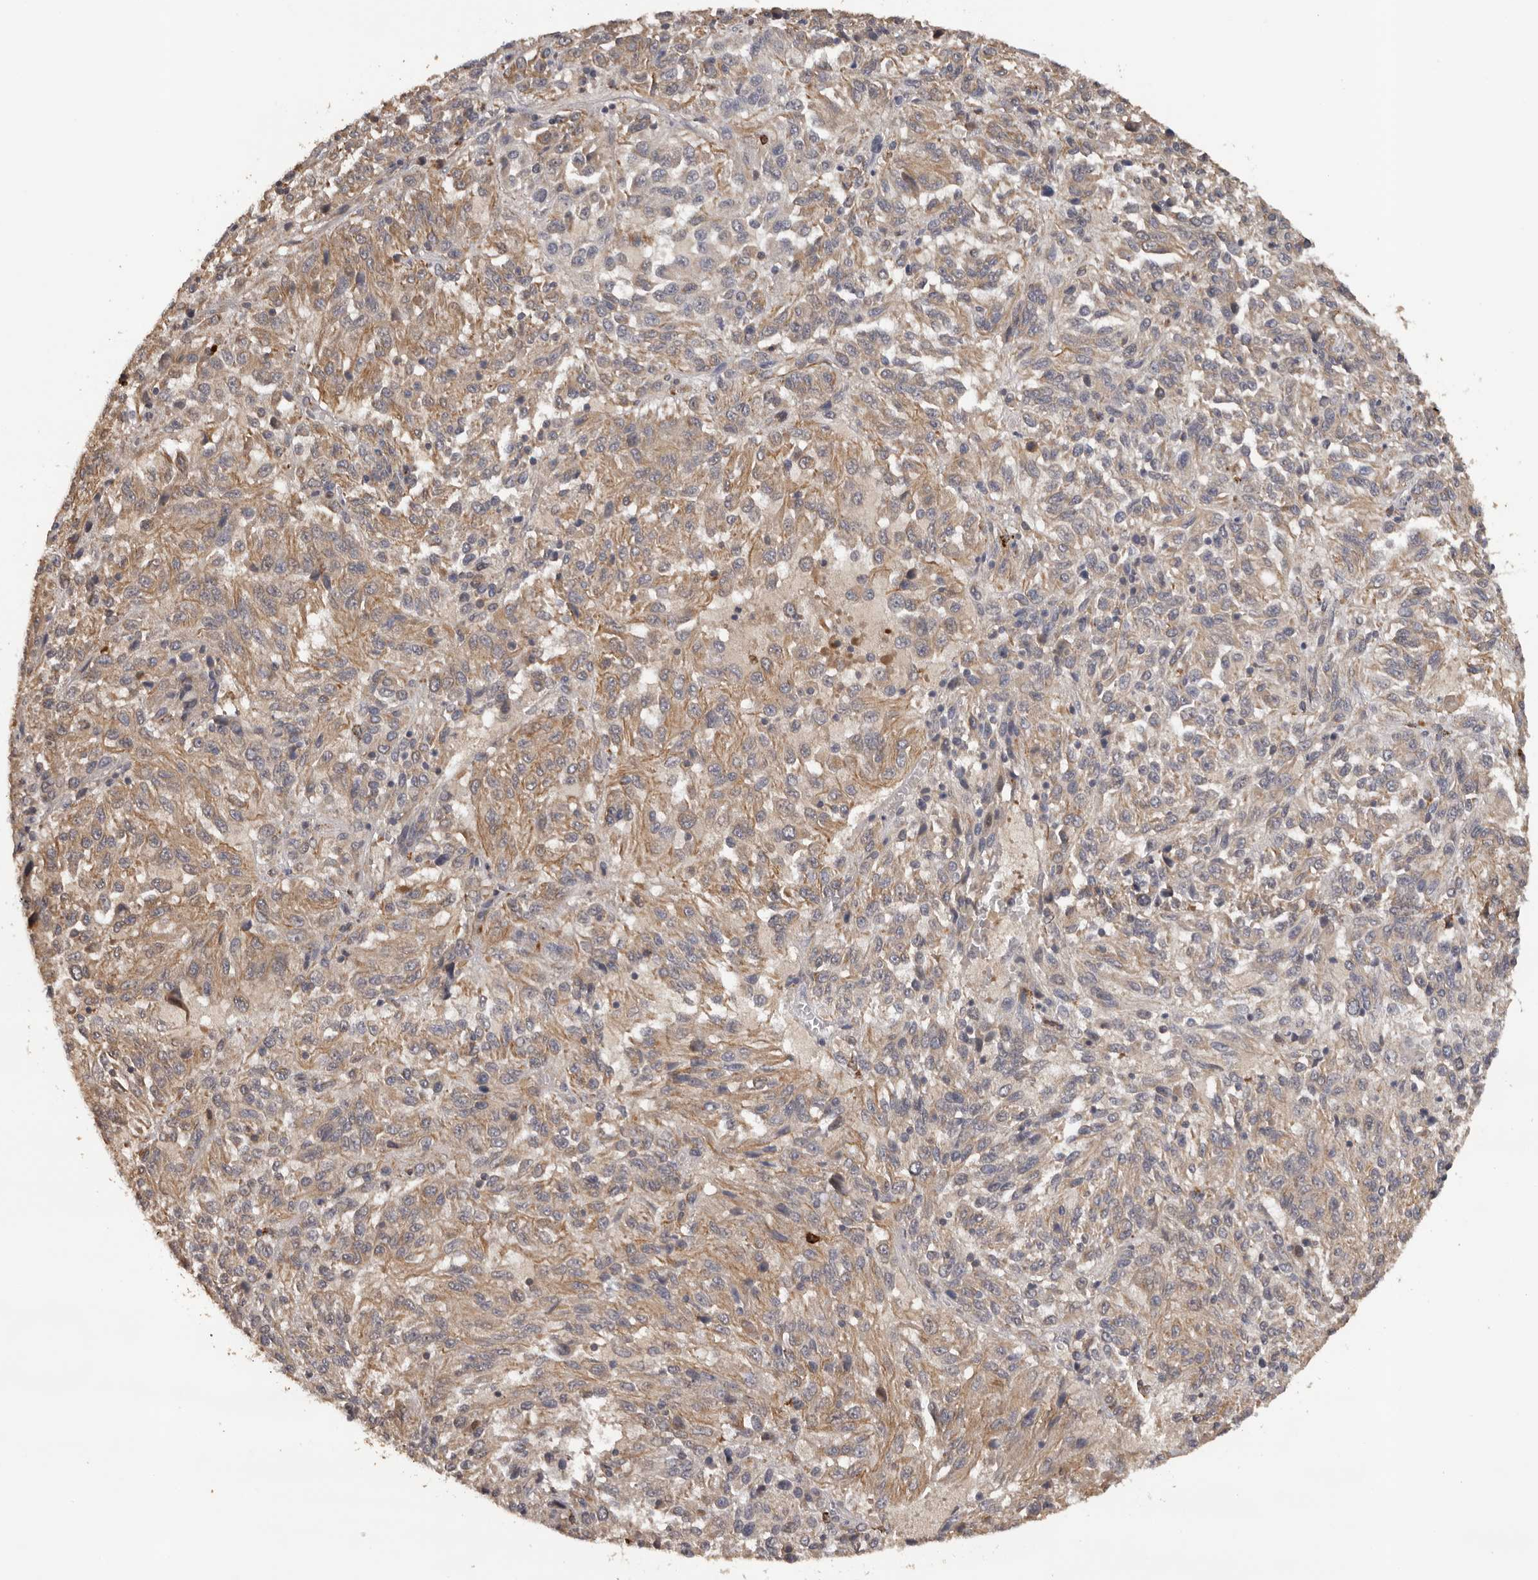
{"staining": {"intensity": "weak", "quantity": ">75%", "location": "cytoplasmic/membranous"}, "tissue": "melanoma", "cell_type": "Tumor cells", "image_type": "cancer", "snomed": [{"axis": "morphology", "description": "Malignant melanoma, Metastatic site"}, {"axis": "topography", "description": "Lung"}], "caption": "Weak cytoplasmic/membranous protein staining is identified in about >75% of tumor cells in malignant melanoma (metastatic site). Using DAB (3,3'-diaminobenzidine) (brown) and hematoxylin (blue) stains, captured at high magnification using brightfield microscopy.", "gene": "KIF2B", "patient": {"sex": "male", "age": 64}}